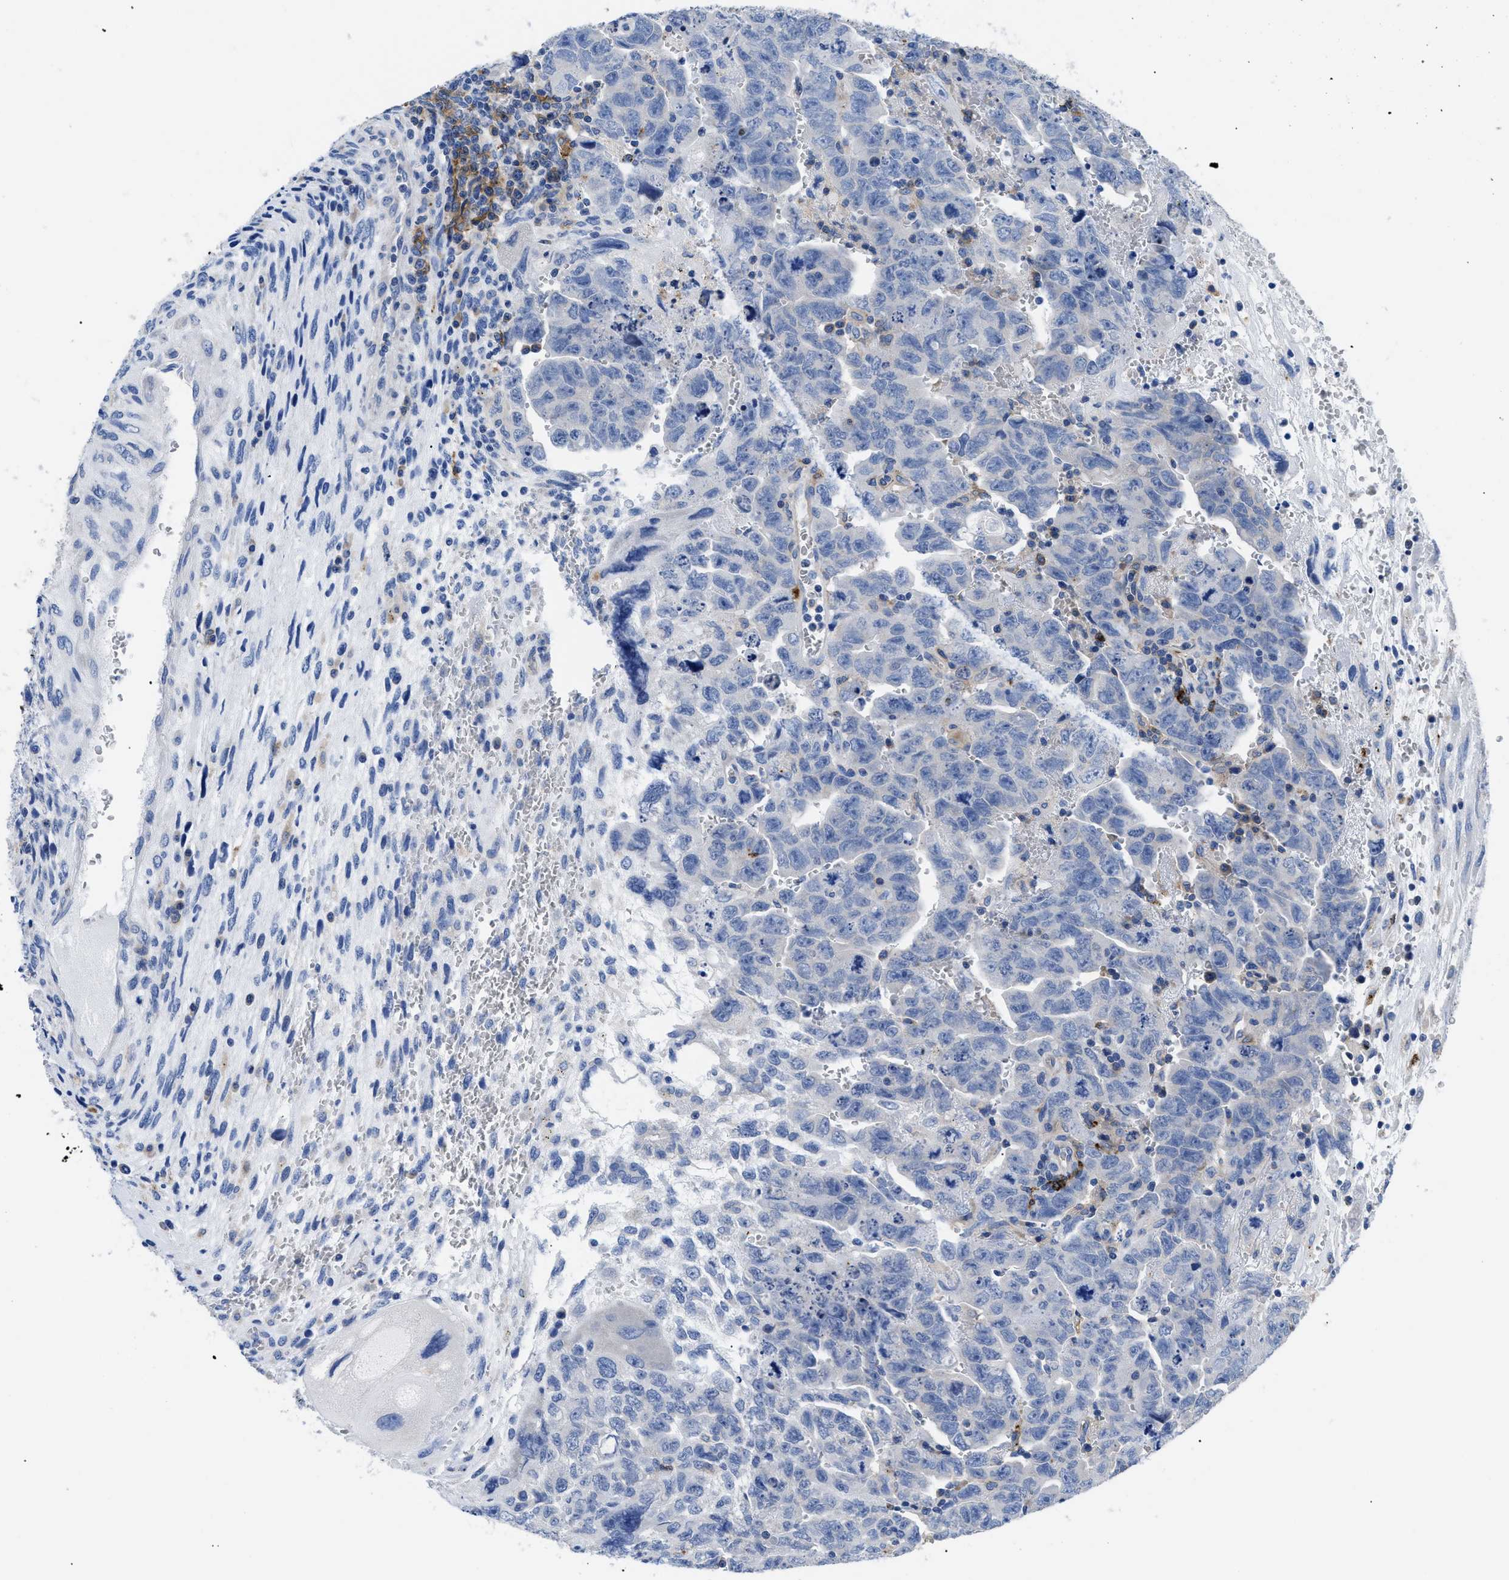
{"staining": {"intensity": "negative", "quantity": "none", "location": "none"}, "tissue": "testis cancer", "cell_type": "Tumor cells", "image_type": "cancer", "snomed": [{"axis": "morphology", "description": "Carcinoma, Embryonal, NOS"}, {"axis": "topography", "description": "Testis"}], "caption": "Testis cancer stained for a protein using immunohistochemistry displays no staining tumor cells.", "gene": "HLA-DPA1", "patient": {"sex": "male", "age": 28}}